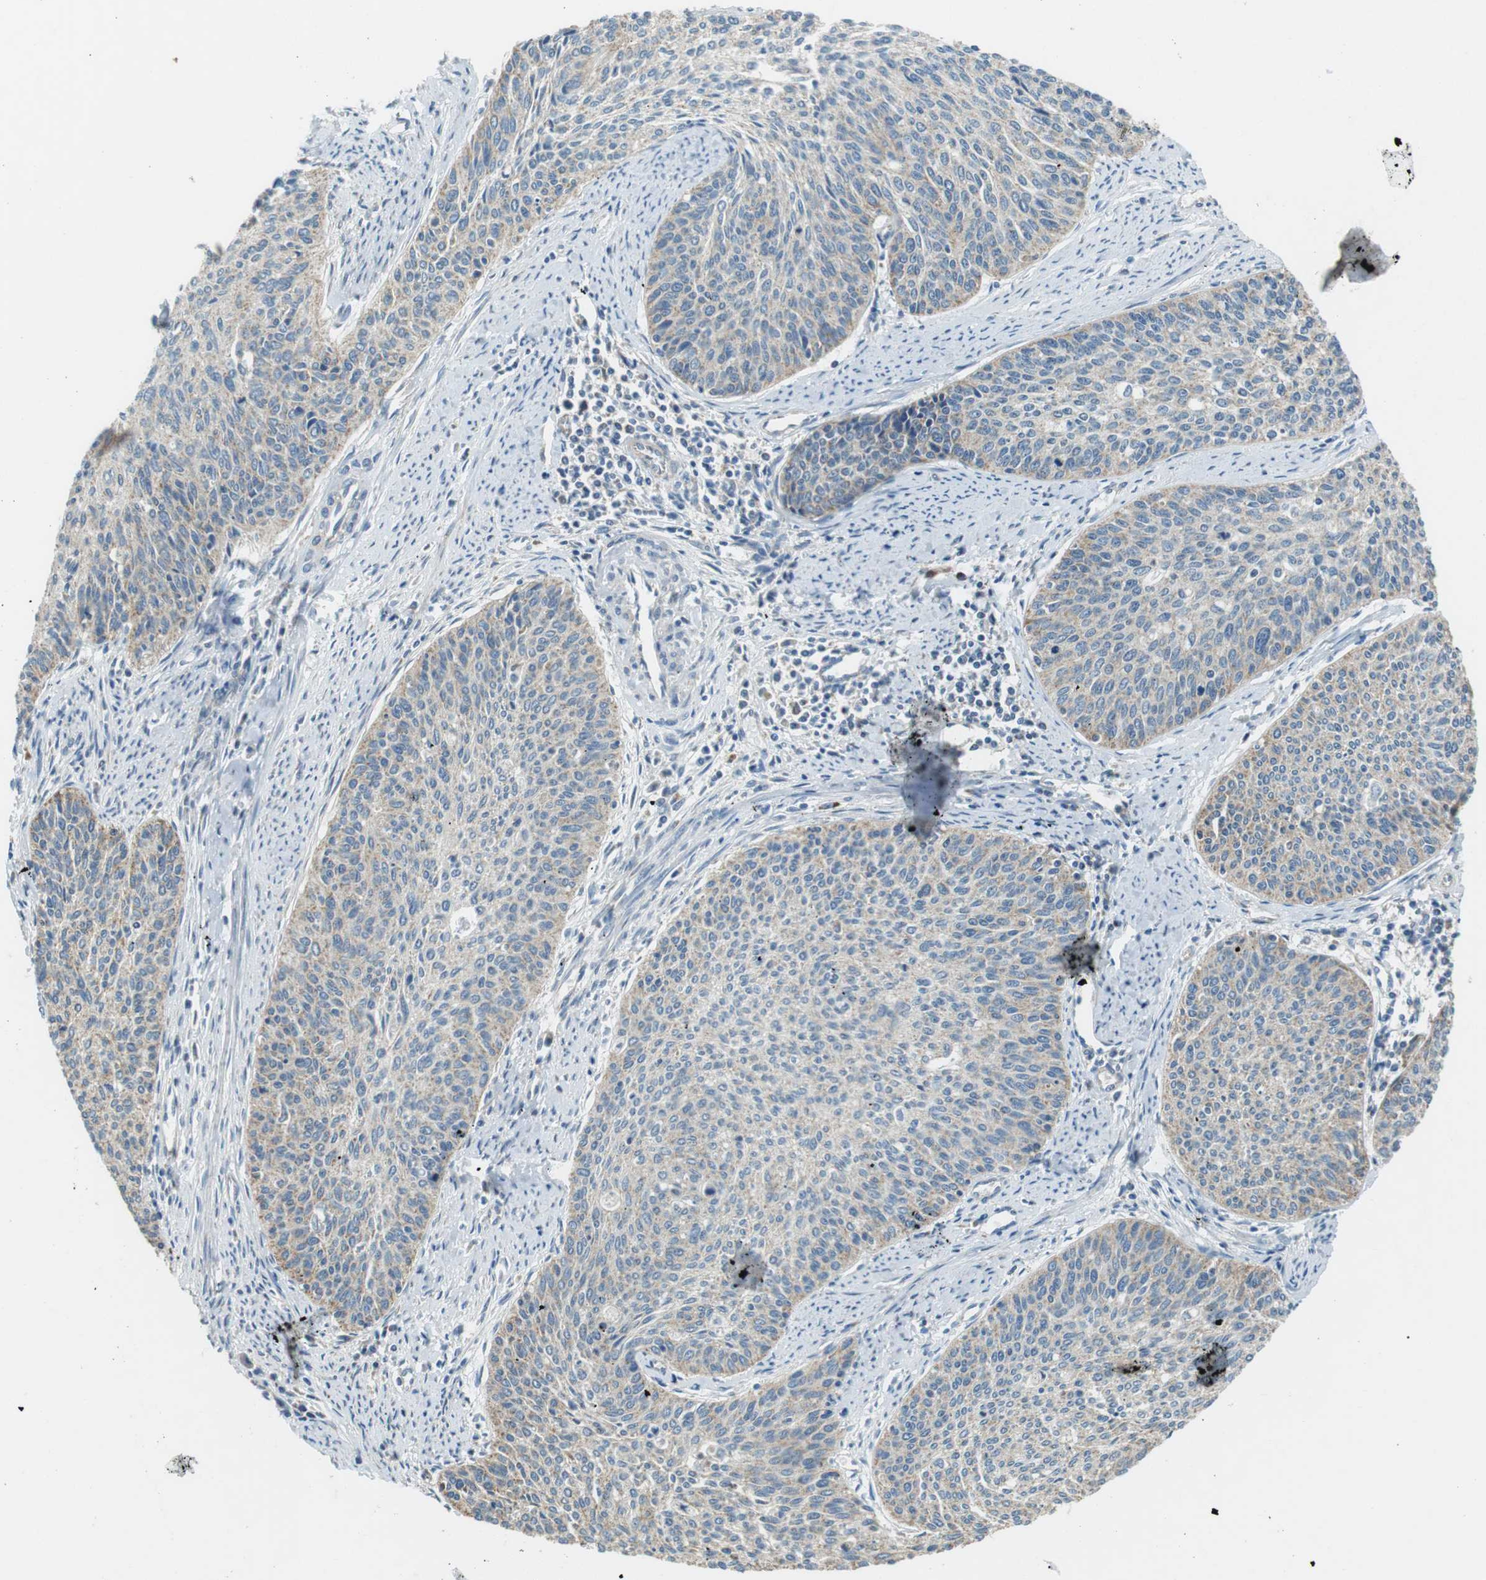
{"staining": {"intensity": "negative", "quantity": "none", "location": "none"}, "tissue": "cervical cancer", "cell_type": "Tumor cells", "image_type": "cancer", "snomed": [{"axis": "morphology", "description": "Squamous cell carcinoma, NOS"}, {"axis": "topography", "description": "Cervix"}], "caption": "The micrograph shows no significant expression in tumor cells of squamous cell carcinoma (cervical). The staining is performed using DAB (3,3'-diaminobenzidine) brown chromogen with nuclei counter-stained in using hematoxylin.", "gene": "BACE1", "patient": {"sex": "female", "age": 55}}